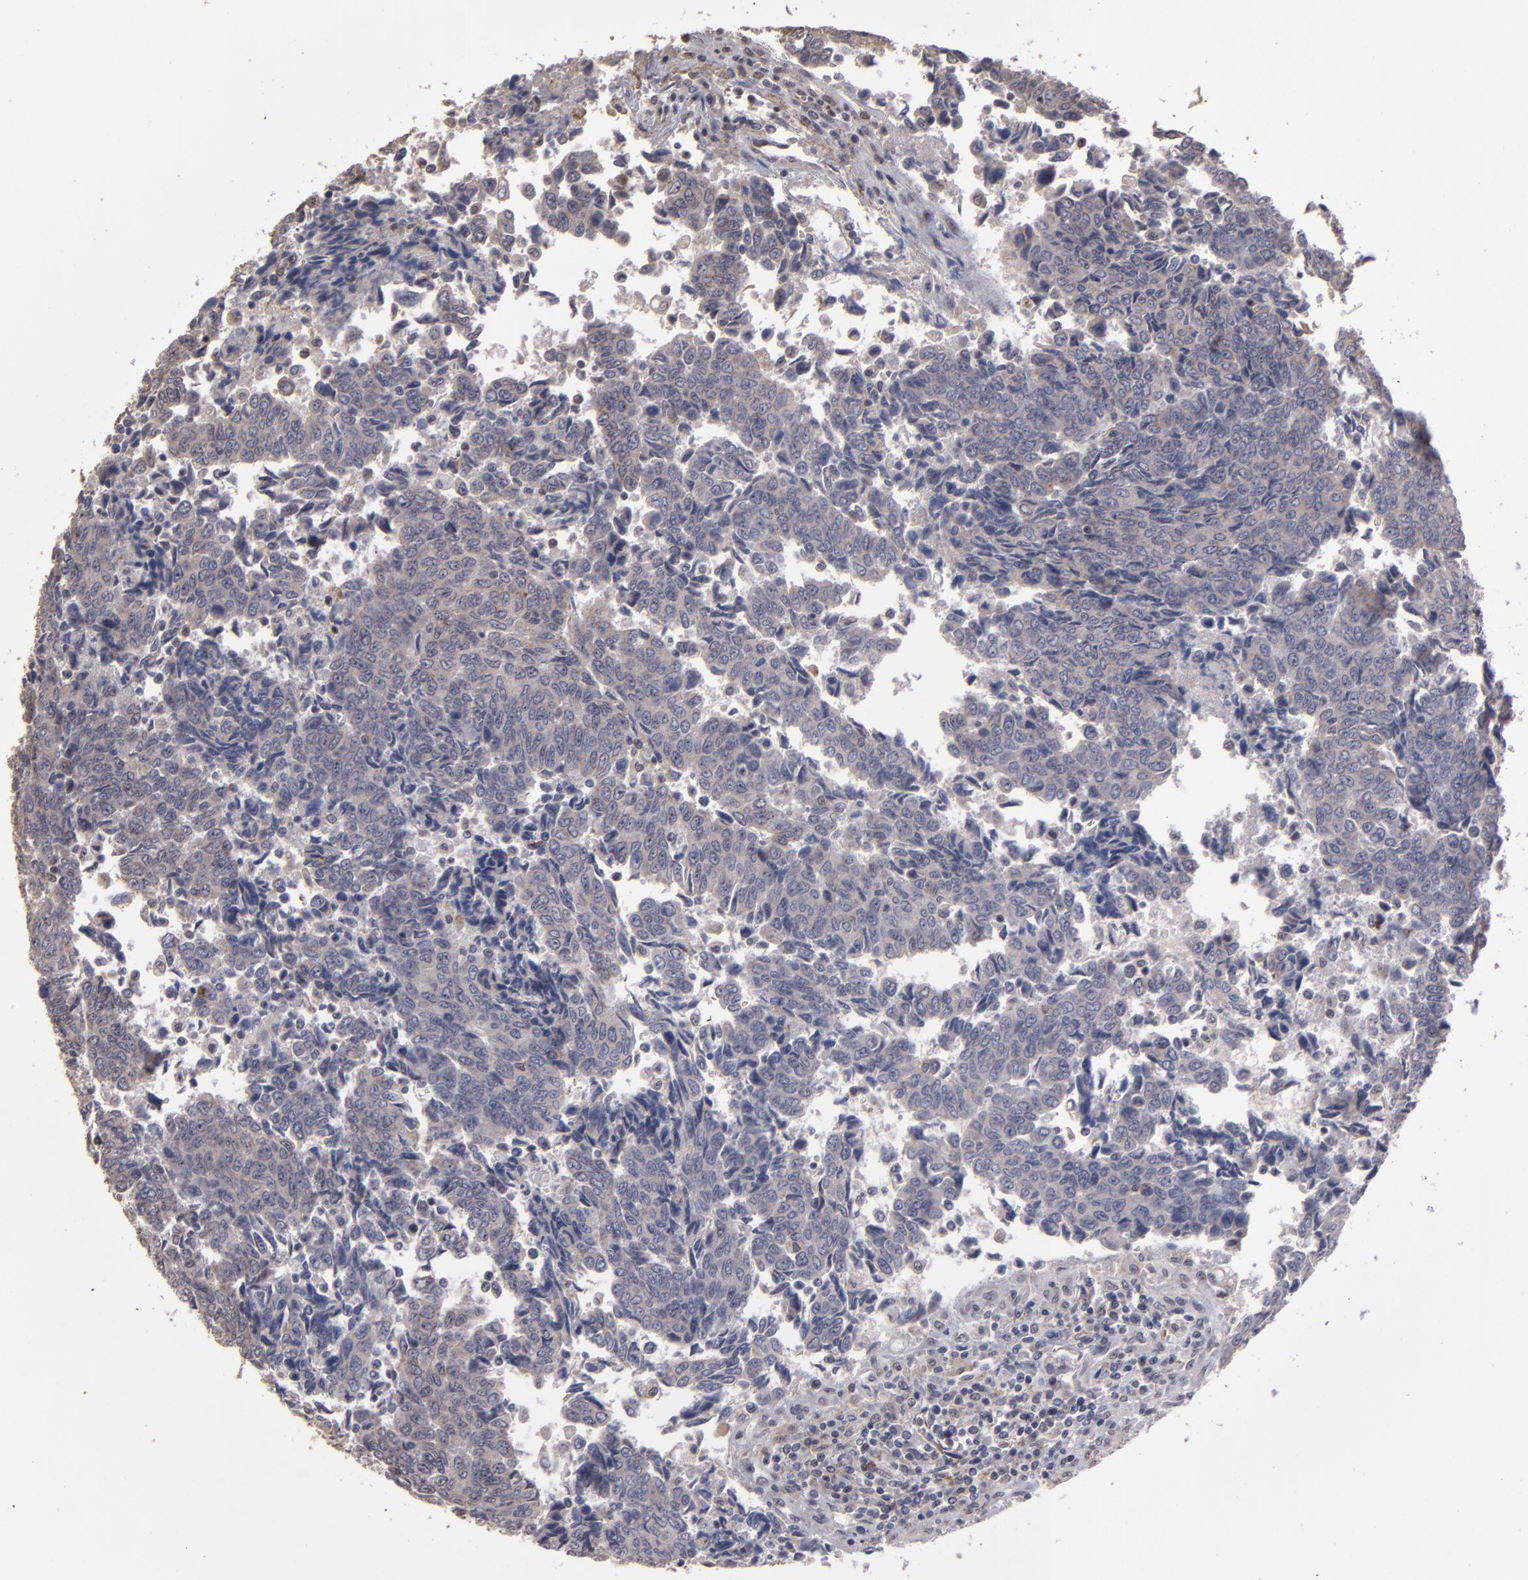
{"staining": {"intensity": "weak", "quantity": "25%-75%", "location": "cytoplasmic/membranous"}, "tissue": "urothelial cancer", "cell_type": "Tumor cells", "image_type": "cancer", "snomed": [{"axis": "morphology", "description": "Urothelial carcinoma, High grade"}, {"axis": "topography", "description": "Urinary bladder"}], "caption": "An immunohistochemistry (IHC) photomicrograph of tumor tissue is shown. Protein staining in brown shows weak cytoplasmic/membranous positivity in urothelial cancer within tumor cells.", "gene": "CD55", "patient": {"sex": "male", "age": 86}}